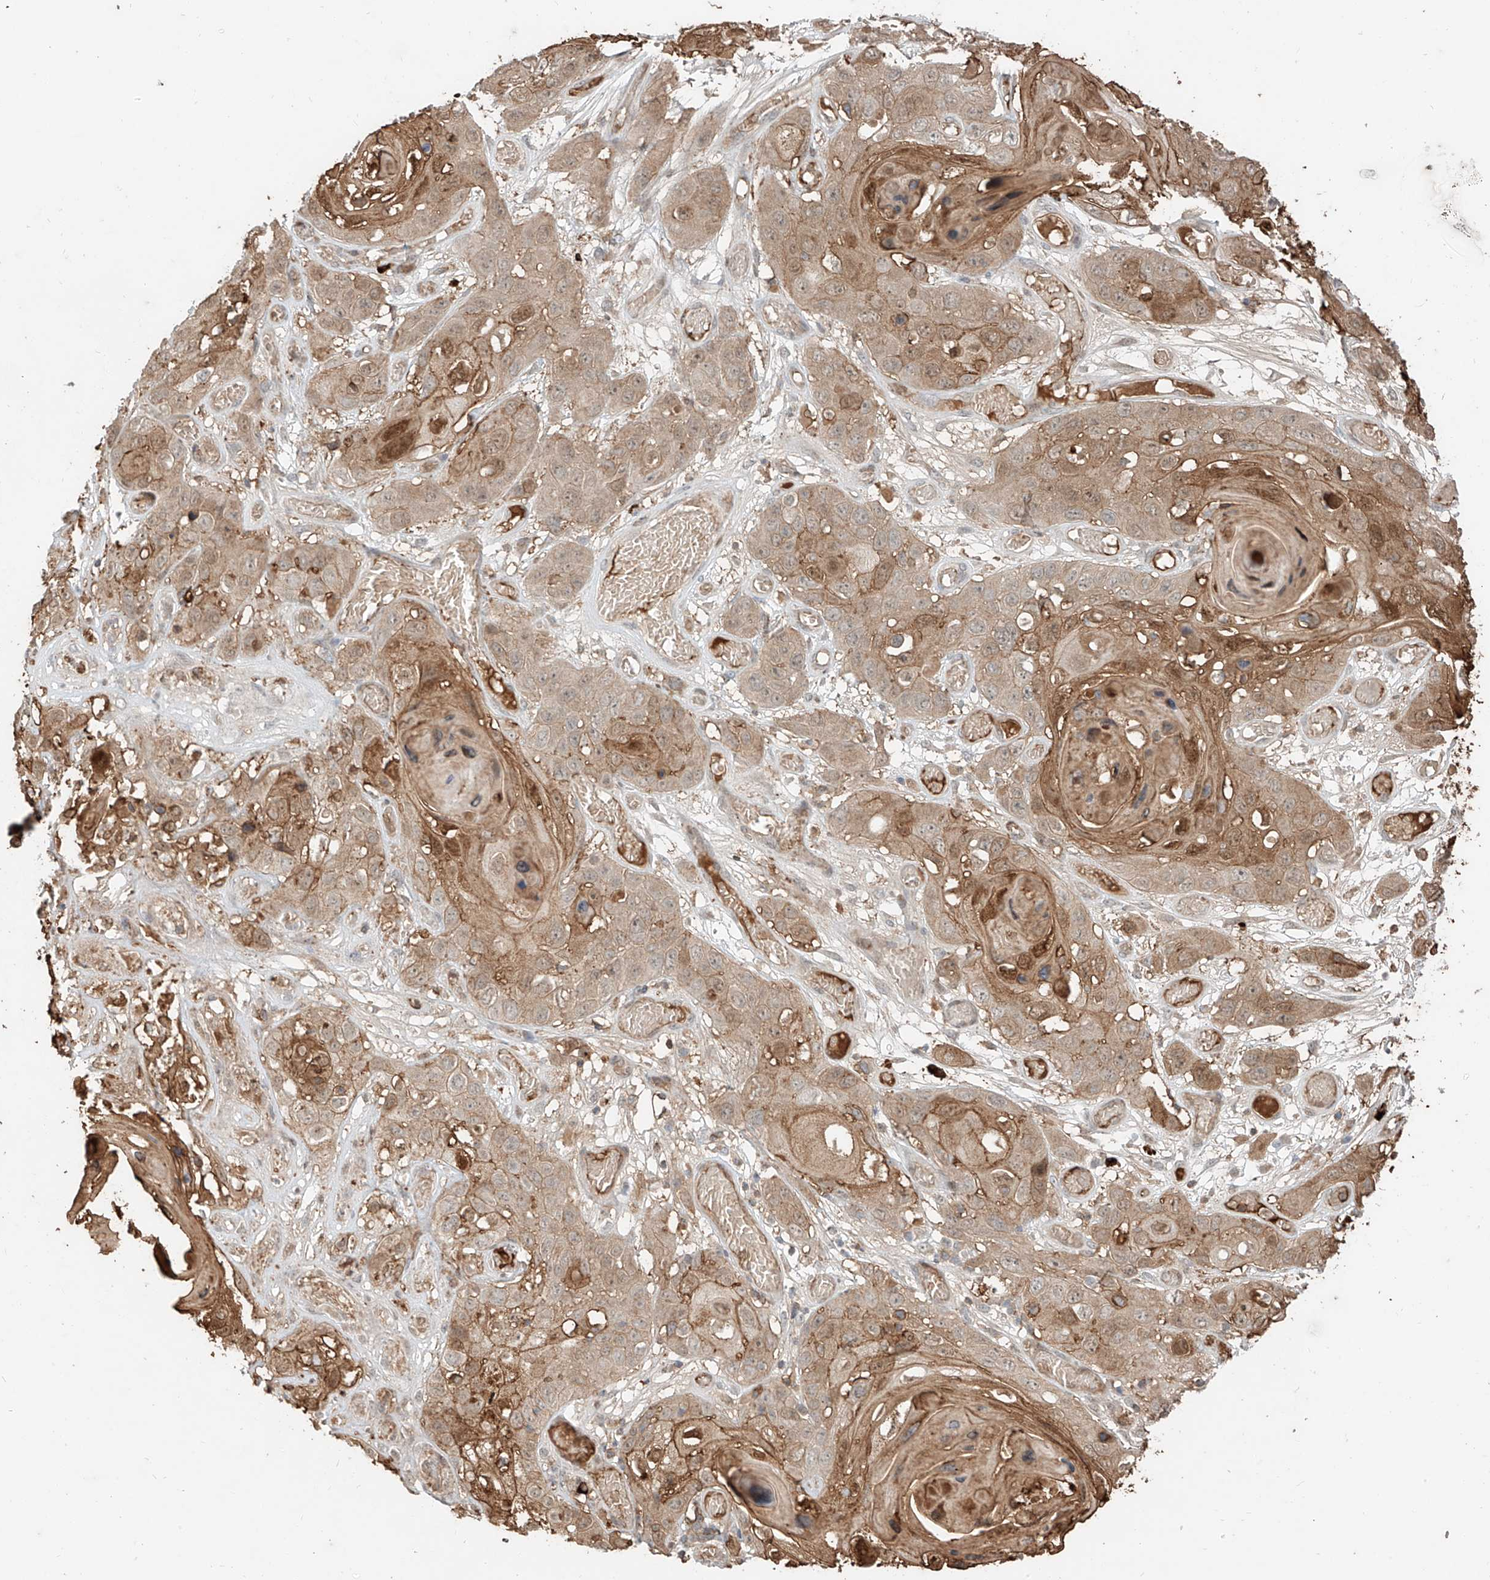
{"staining": {"intensity": "moderate", "quantity": "25%-75%", "location": "cytoplasmic/membranous,nuclear"}, "tissue": "skin cancer", "cell_type": "Tumor cells", "image_type": "cancer", "snomed": [{"axis": "morphology", "description": "Squamous cell carcinoma, NOS"}, {"axis": "topography", "description": "Skin"}], "caption": "A brown stain labels moderate cytoplasmic/membranous and nuclear expression of a protein in skin squamous cell carcinoma tumor cells. Nuclei are stained in blue.", "gene": "CEP162", "patient": {"sex": "male", "age": 55}}